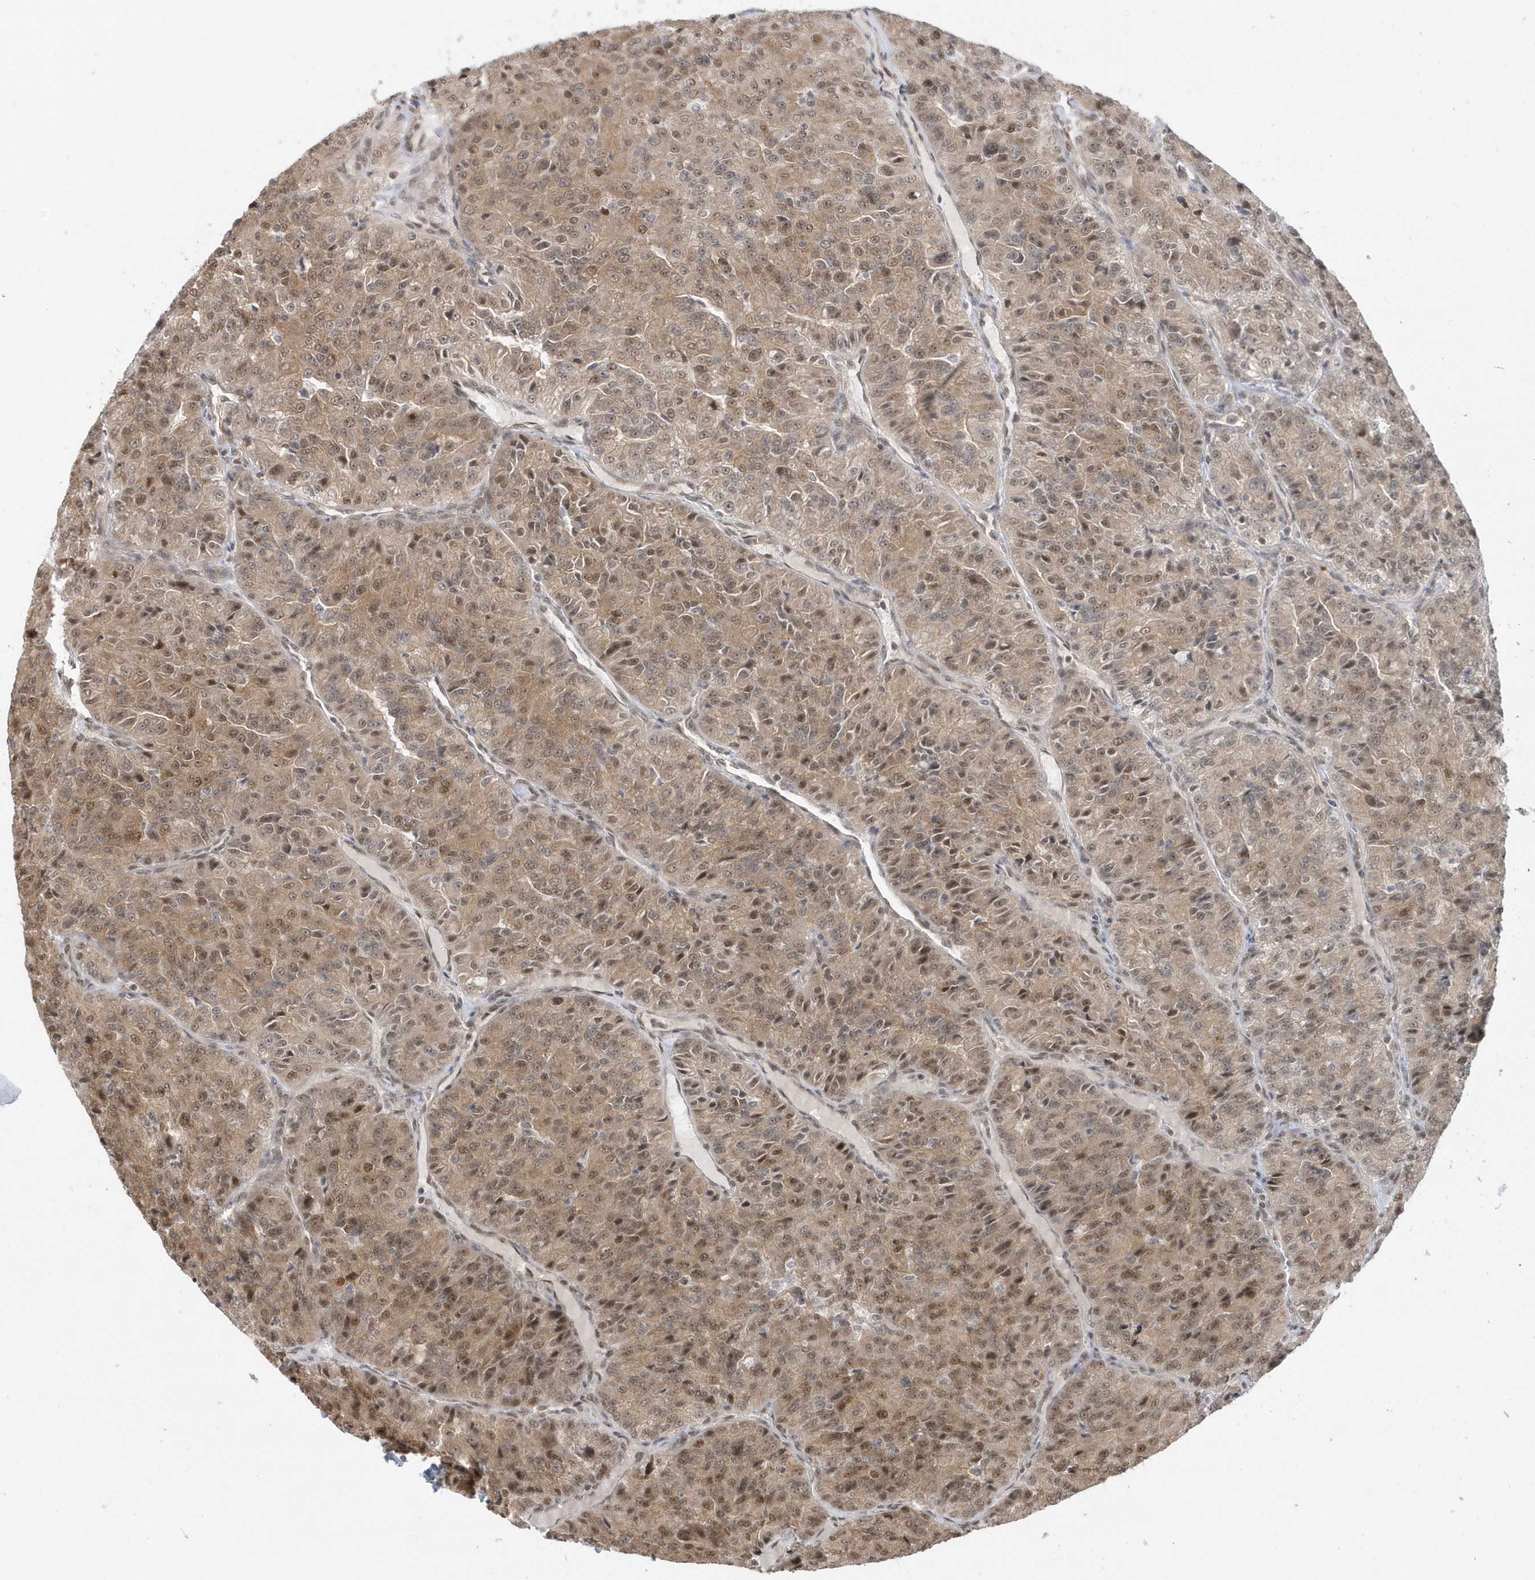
{"staining": {"intensity": "moderate", "quantity": ">75%", "location": "cytoplasmic/membranous,nuclear"}, "tissue": "renal cancer", "cell_type": "Tumor cells", "image_type": "cancer", "snomed": [{"axis": "morphology", "description": "Adenocarcinoma, NOS"}, {"axis": "topography", "description": "Kidney"}], "caption": "The immunohistochemical stain shows moderate cytoplasmic/membranous and nuclear positivity in tumor cells of renal adenocarcinoma tissue.", "gene": "SEPHS1", "patient": {"sex": "female", "age": 63}}